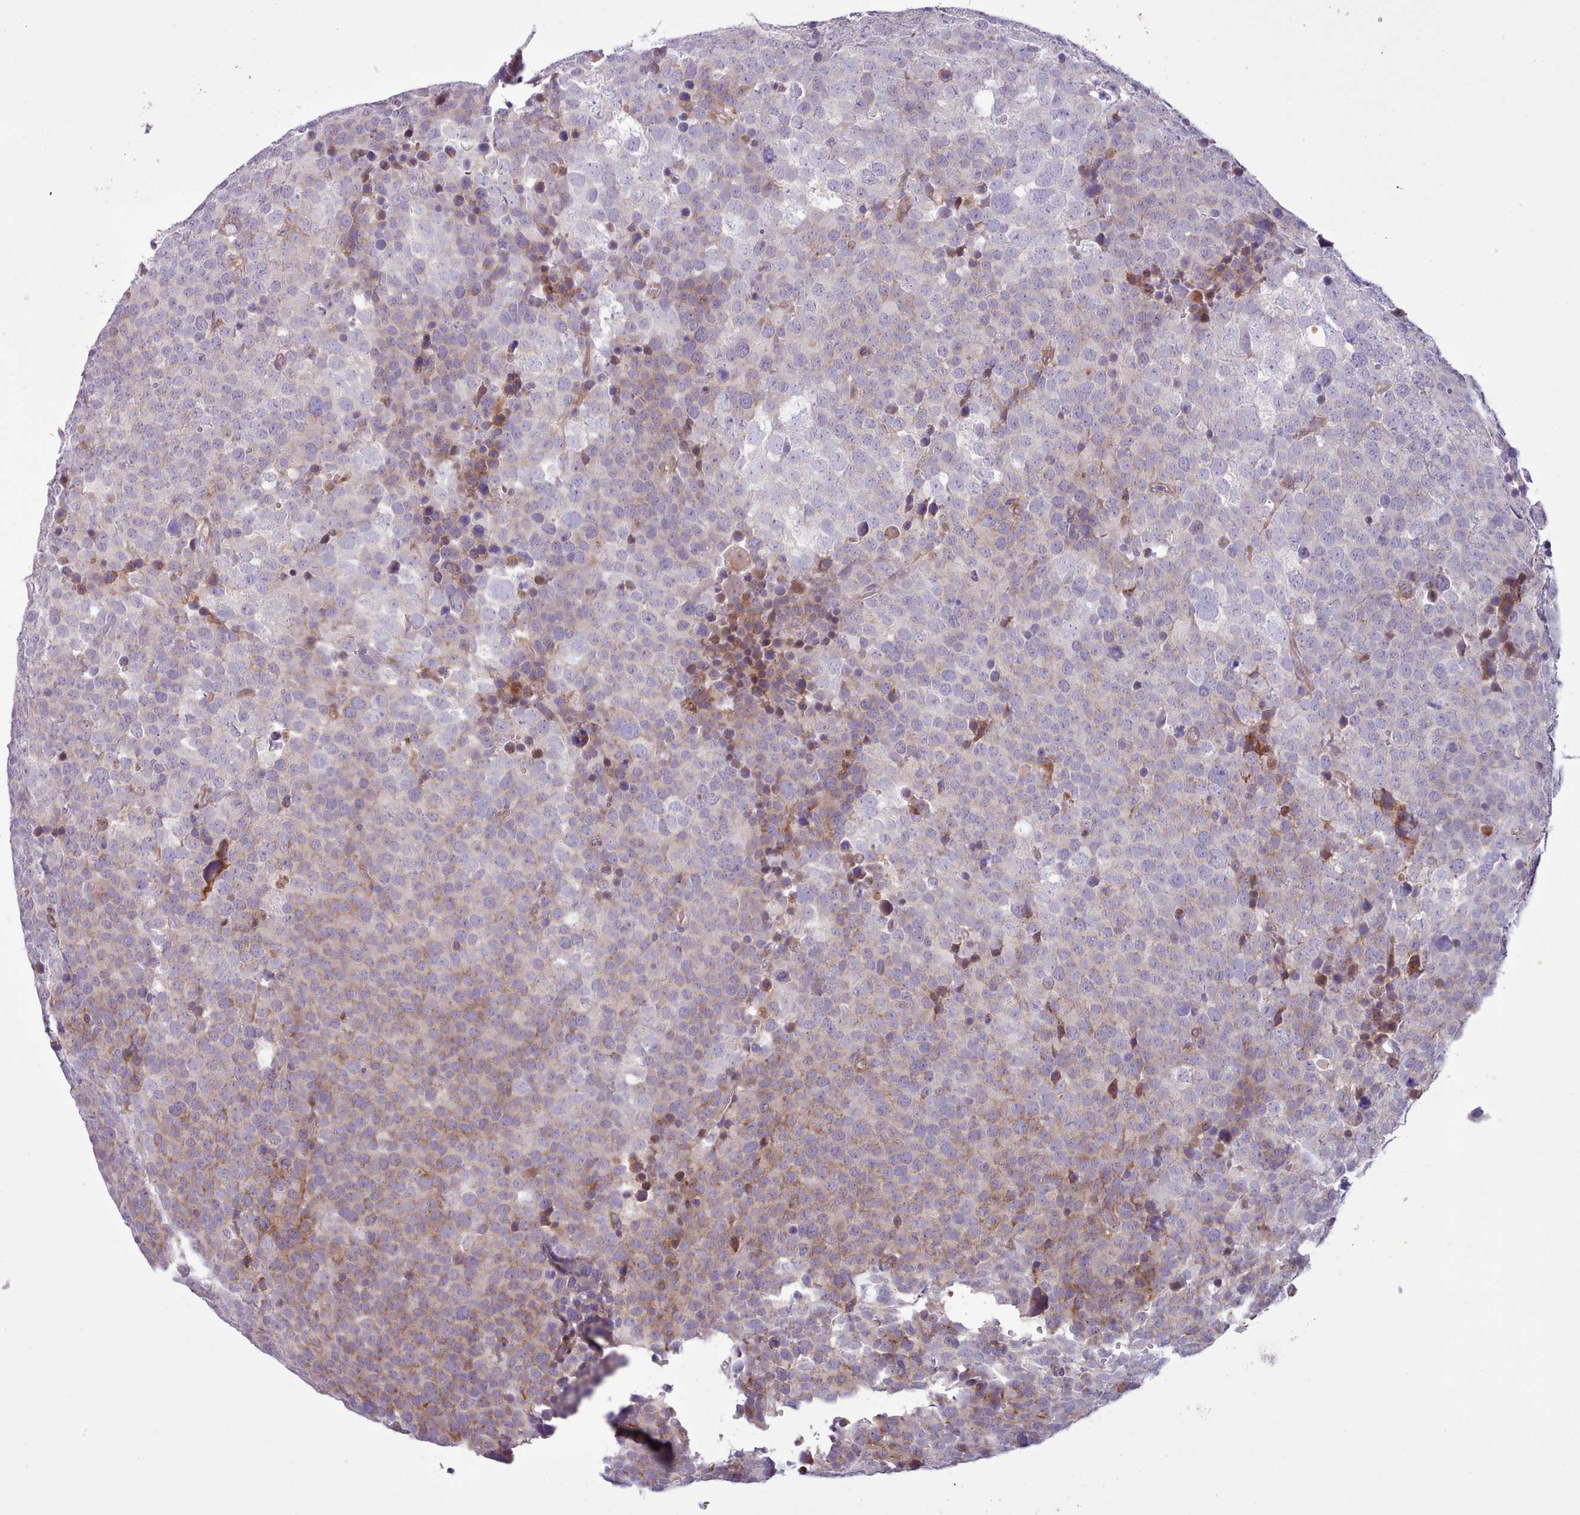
{"staining": {"intensity": "weak", "quantity": "<25%", "location": "cytoplasmic/membranous"}, "tissue": "testis cancer", "cell_type": "Tumor cells", "image_type": "cancer", "snomed": [{"axis": "morphology", "description": "Seminoma, NOS"}, {"axis": "topography", "description": "Testis"}], "caption": "This is an immunohistochemistry (IHC) image of testis cancer. There is no expression in tumor cells.", "gene": "TENT4B", "patient": {"sex": "male", "age": 71}}